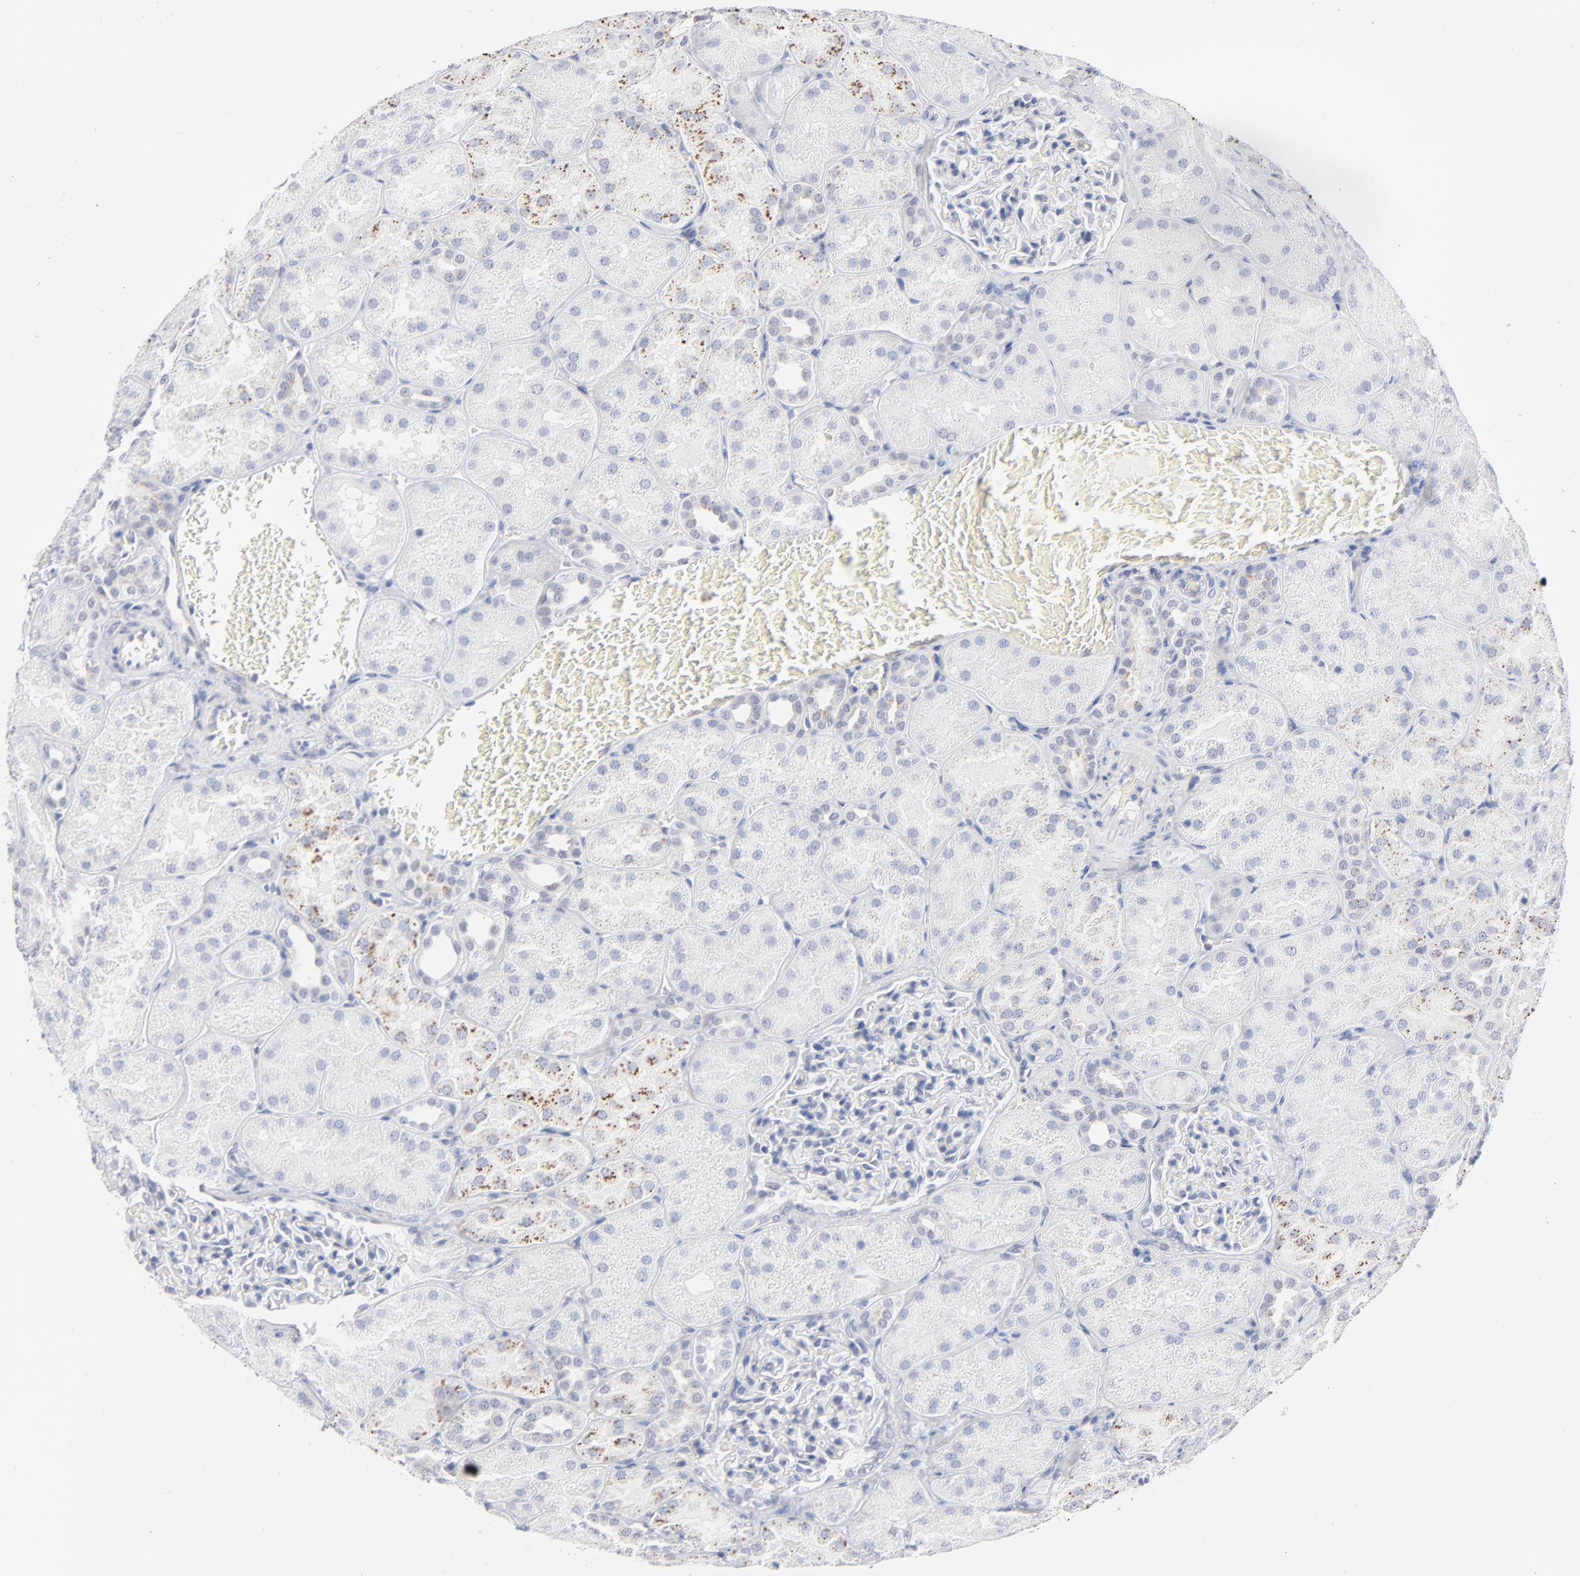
{"staining": {"intensity": "negative", "quantity": "none", "location": "none"}, "tissue": "kidney", "cell_type": "Cells in glomeruli", "image_type": "normal", "snomed": [{"axis": "morphology", "description": "Normal tissue, NOS"}, {"axis": "topography", "description": "Kidney"}], "caption": "An image of kidney stained for a protein shows no brown staining in cells in glomeruli.", "gene": "LTBP2", "patient": {"sex": "male", "age": 28}}